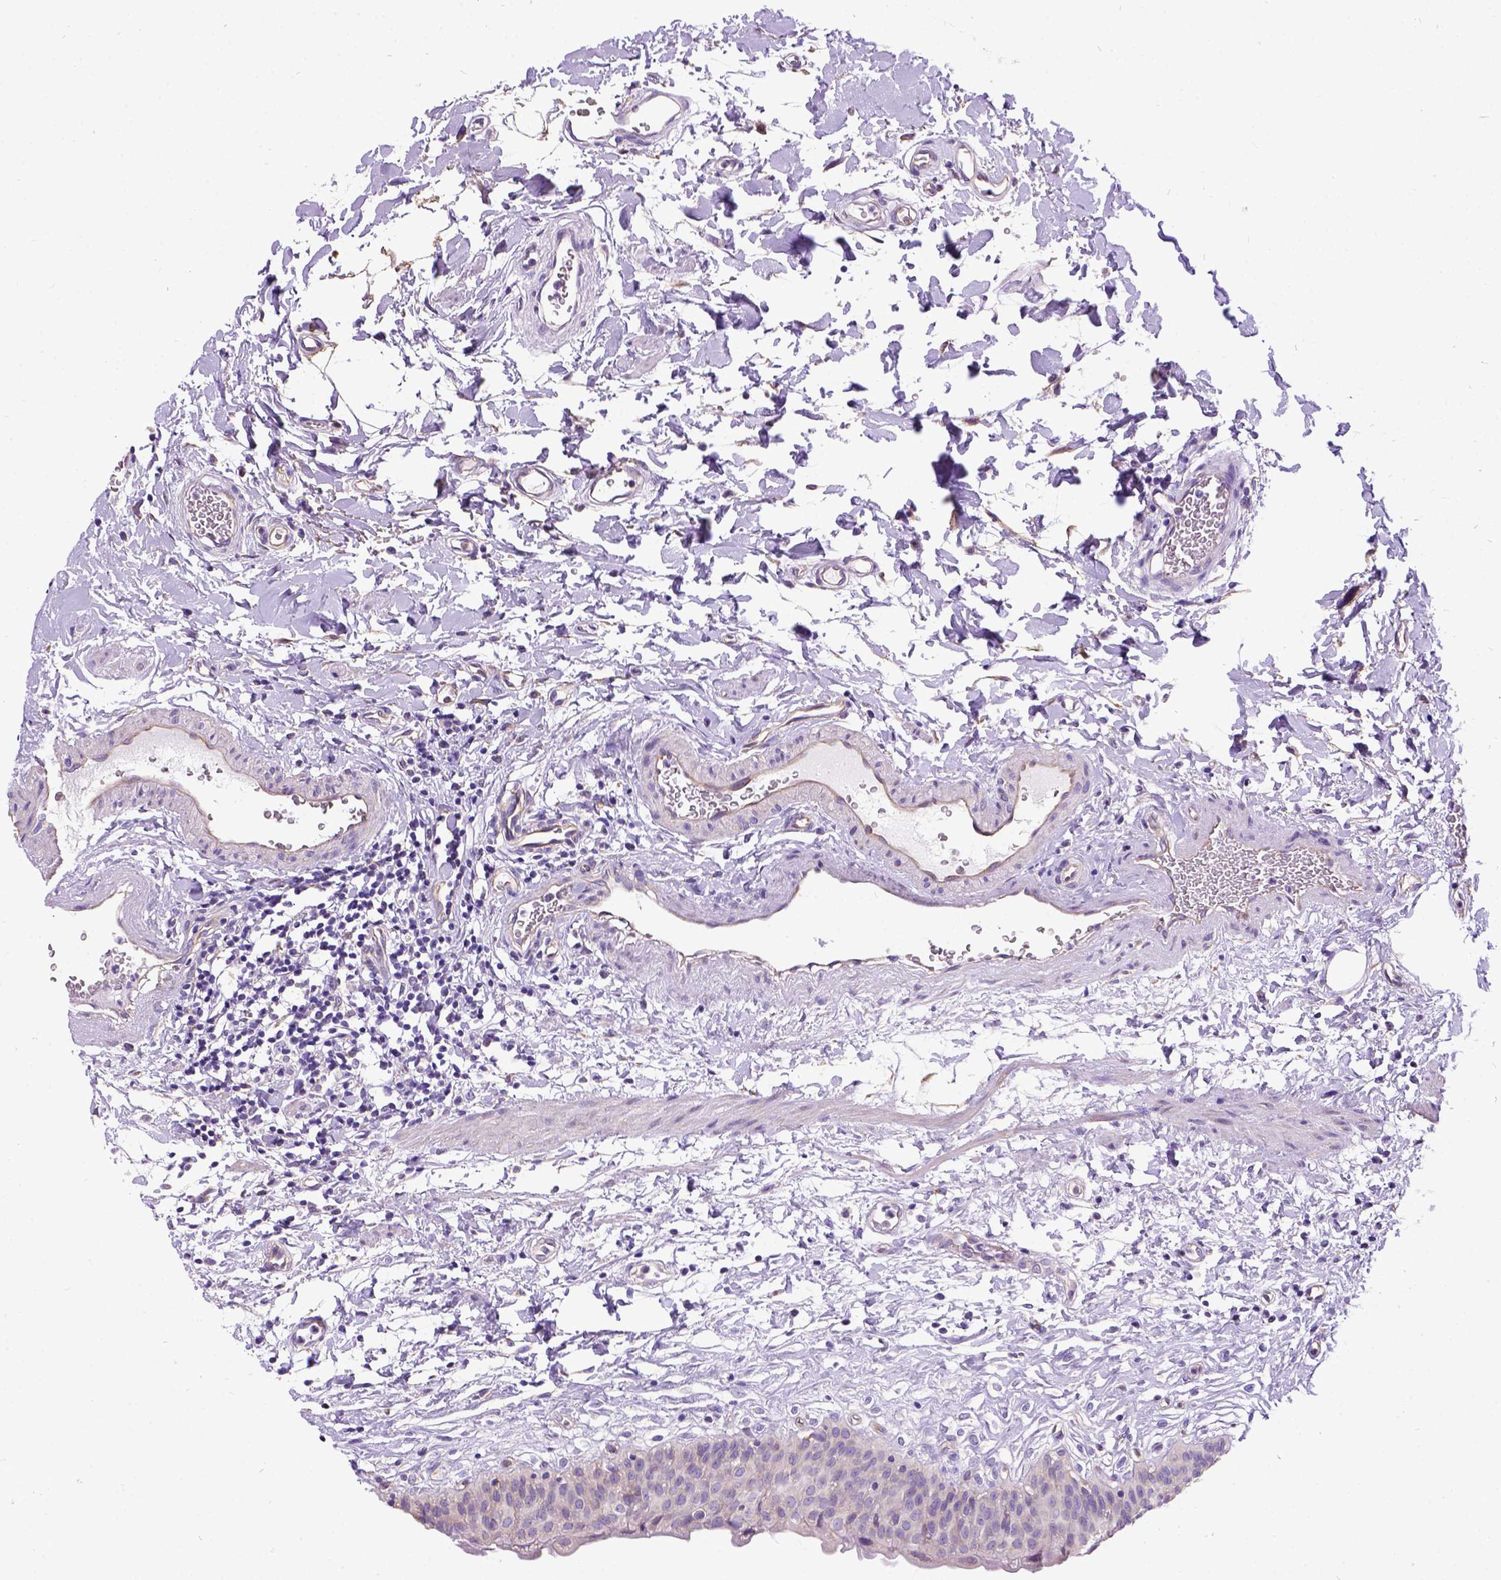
{"staining": {"intensity": "negative", "quantity": "none", "location": "none"}, "tissue": "urinary bladder", "cell_type": "Urothelial cells", "image_type": "normal", "snomed": [{"axis": "morphology", "description": "Normal tissue, NOS"}, {"axis": "topography", "description": "Urinary bladder"}], "caption": "Immunohistochemistry (IHC) histopathology image of unremarkable urinary bladder: human urinary bladder stained with DAB reveals no significant protein expression in urothelial cells.", "gene": "CFAP54", "patient": {"sex": "male", "age": 55}}